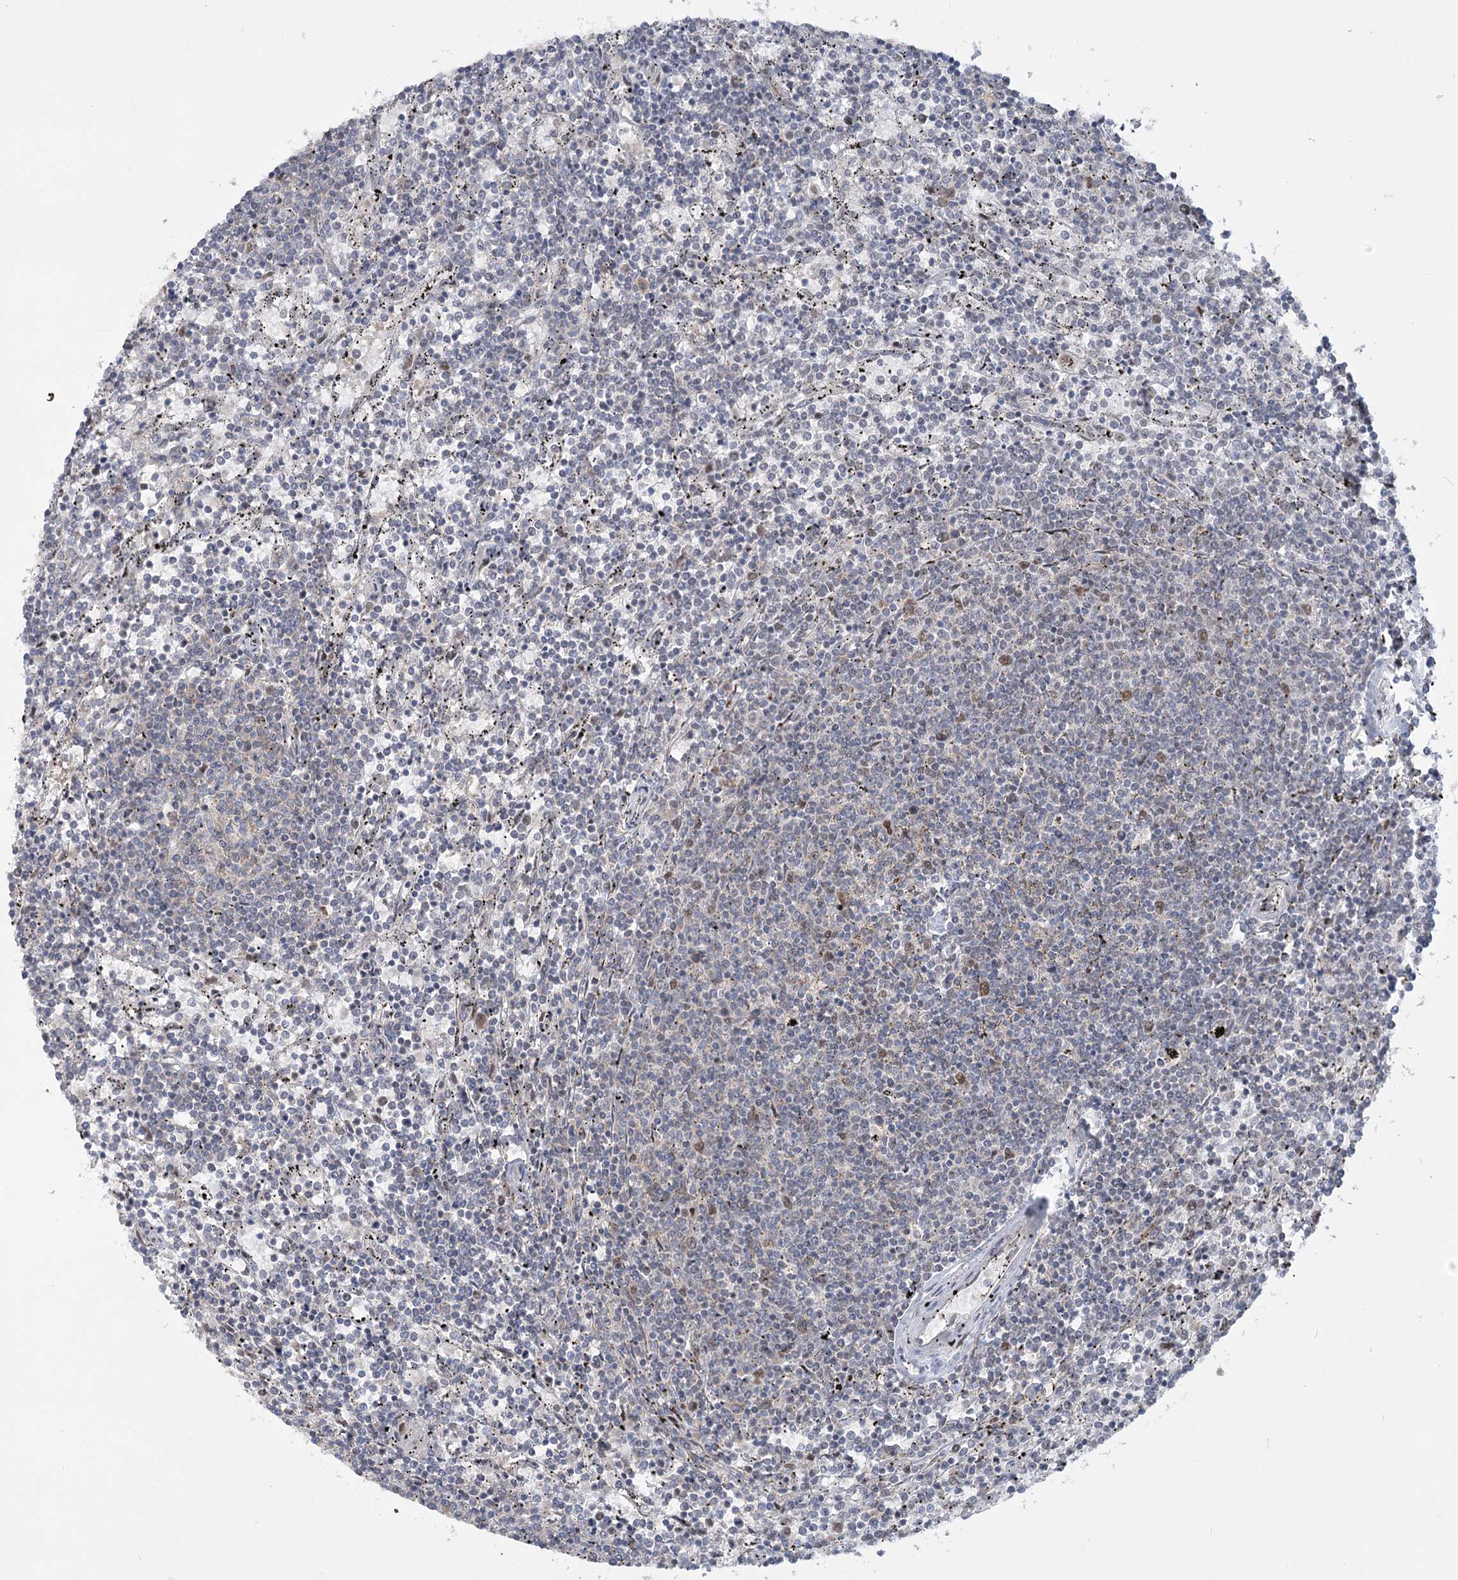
{"staining": {"intensity": "negative", "quantity": "none", "location": "none"}, "tissue": "lymphoma", "cell_type": "Tumor cells", "image_type": "cancer", "snomed": [{"axis": "morphology", "description": "Malignant lymphoma, non-Hodgkin's type, Low grade"}, {"axis": "topography", "description": "Spleen"}], "caption": "An immunohistochemistry (IHC) image of low-grade malignant lymphoma, non-Hodgkin's type is shown. There is no staining in tumor cells of low-grade malignant lymphoma, non-Hodgkin's type.", "gene": "MTG1", "patient": {"sex": "female", "age": 50}}